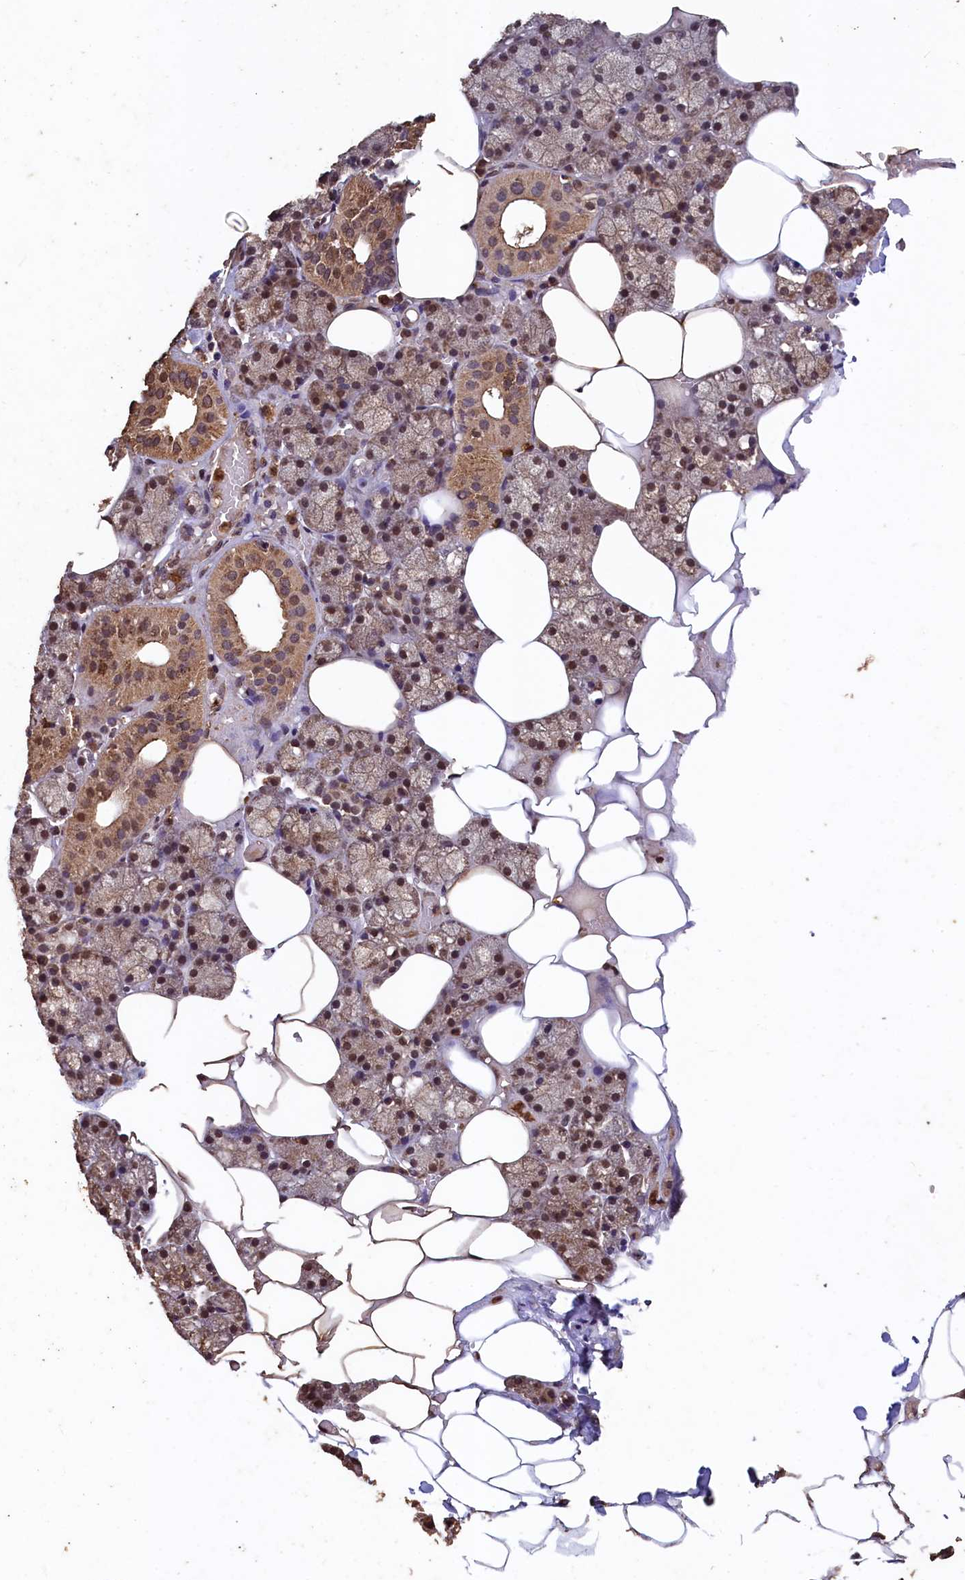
{"staining": {"intensity": "moderate", "quantity": "25%-75%", "location": "cytoplasmic/membranous,nuclear"}, "tissue": "salivary gland", "cell_type": "Glandular cells", "image_type": "normal", "snomed": [{"axis": "morphology", "description": "Normal tissue, NOS"}, {"axis": "topography", "description": "Salivary gland"}], "caption": "This photomicrograph demonstrates IHC staining of normal salivary gland, with medium moderate cytoplasmic/membranous,nuclear expression in about 25%-75% of glandular cells.", "gene": "CEP57L1", "patient": {"sex": "male", "age": 62}}